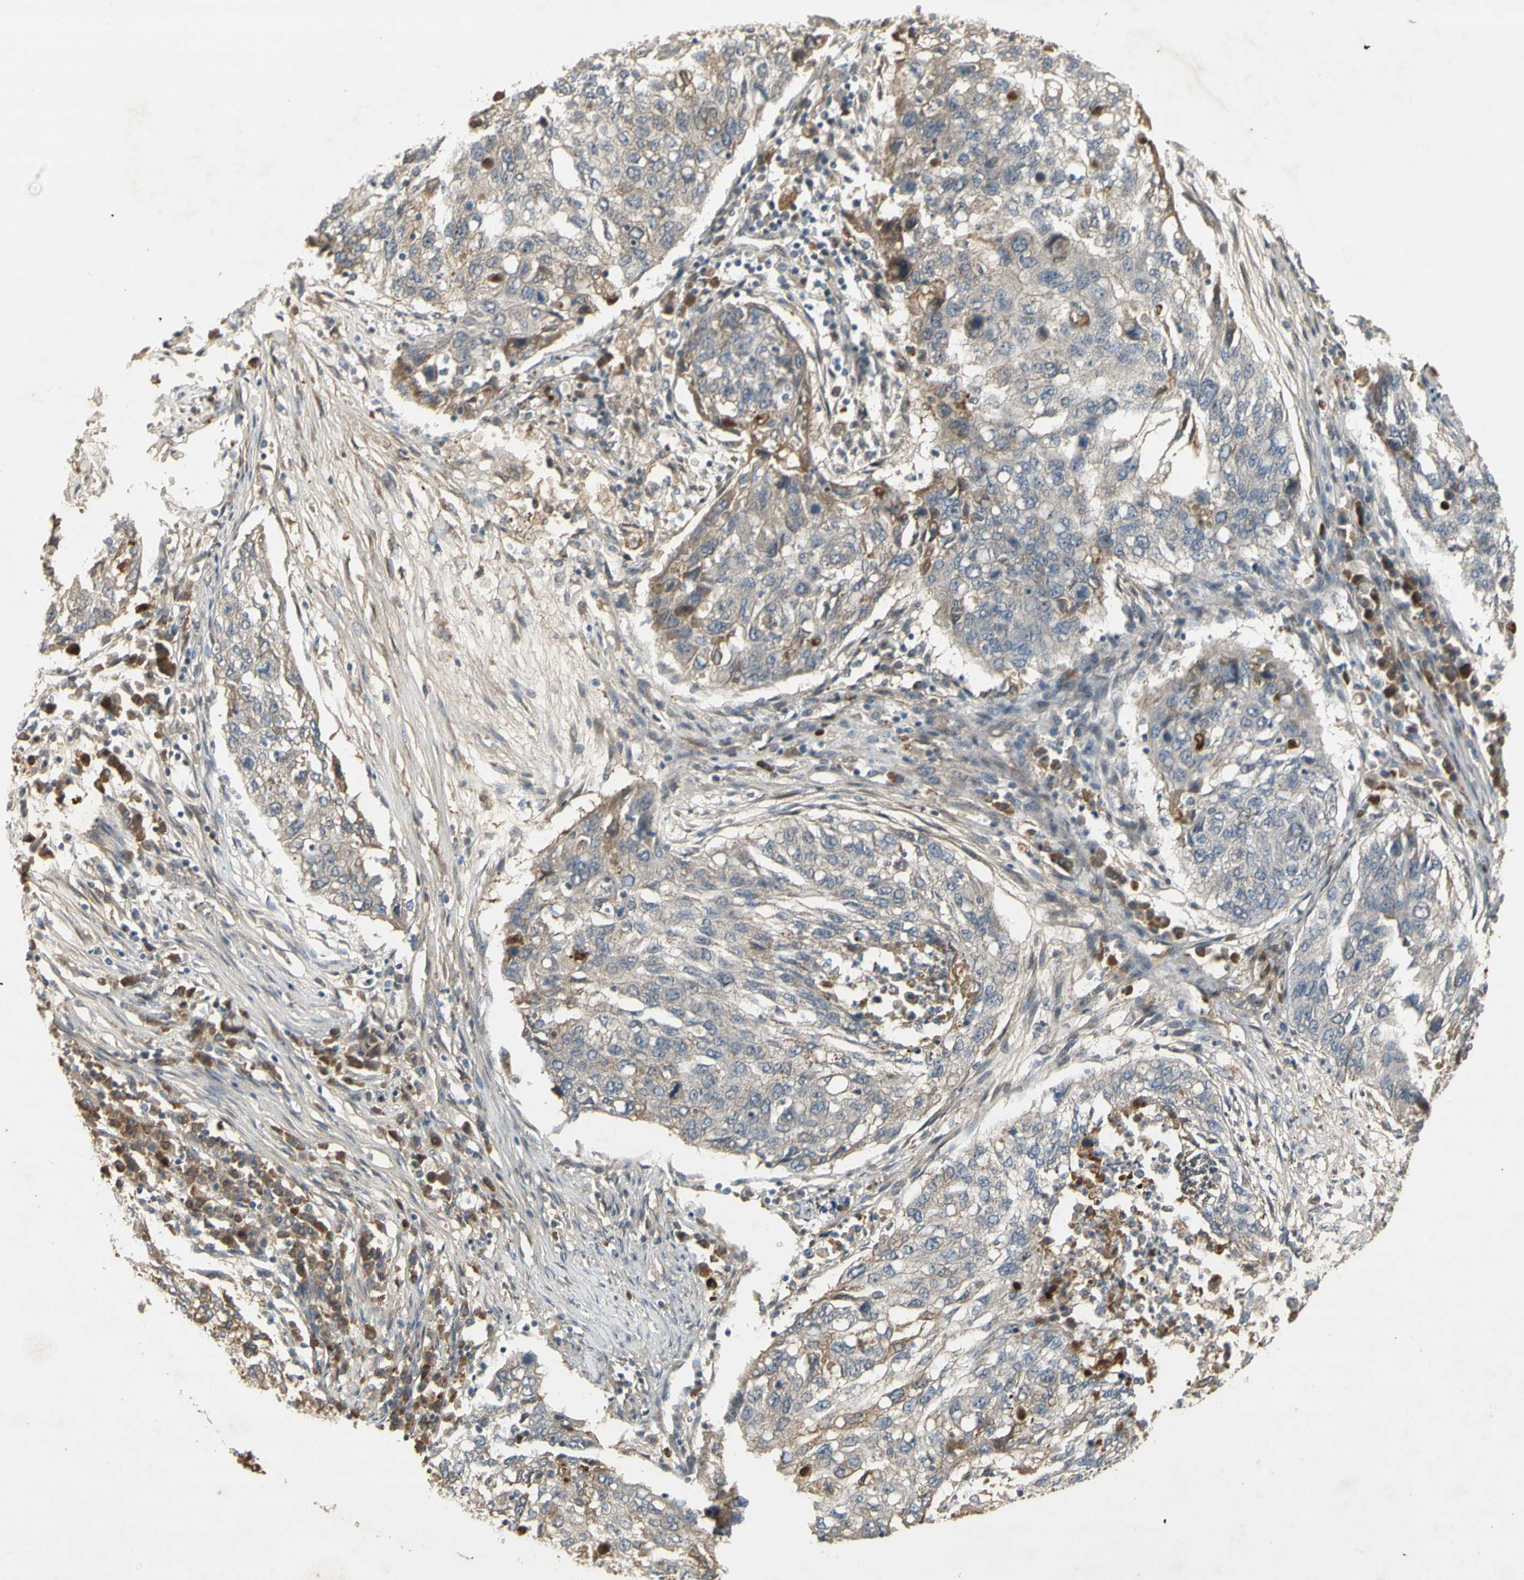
{"staining": {"intensity": "weak", "quantity": "<25%", "location": "cytoplasmic/membranous"}, "tissue": "lung cancer", "cell_type": "Tumor cells", "image_type": "cancer", "snomed": [{"axis": "morphology", "description": "Squamous cell carcinoma, NOS"}, {"axis": "topography", "description": "Lung"}], "caption": "Tumor cells show no significant positivity in lung cancer (squamous cell carcinoma).", "gene": "NRG4", "patient": {"sex": "female", "age": 63}}